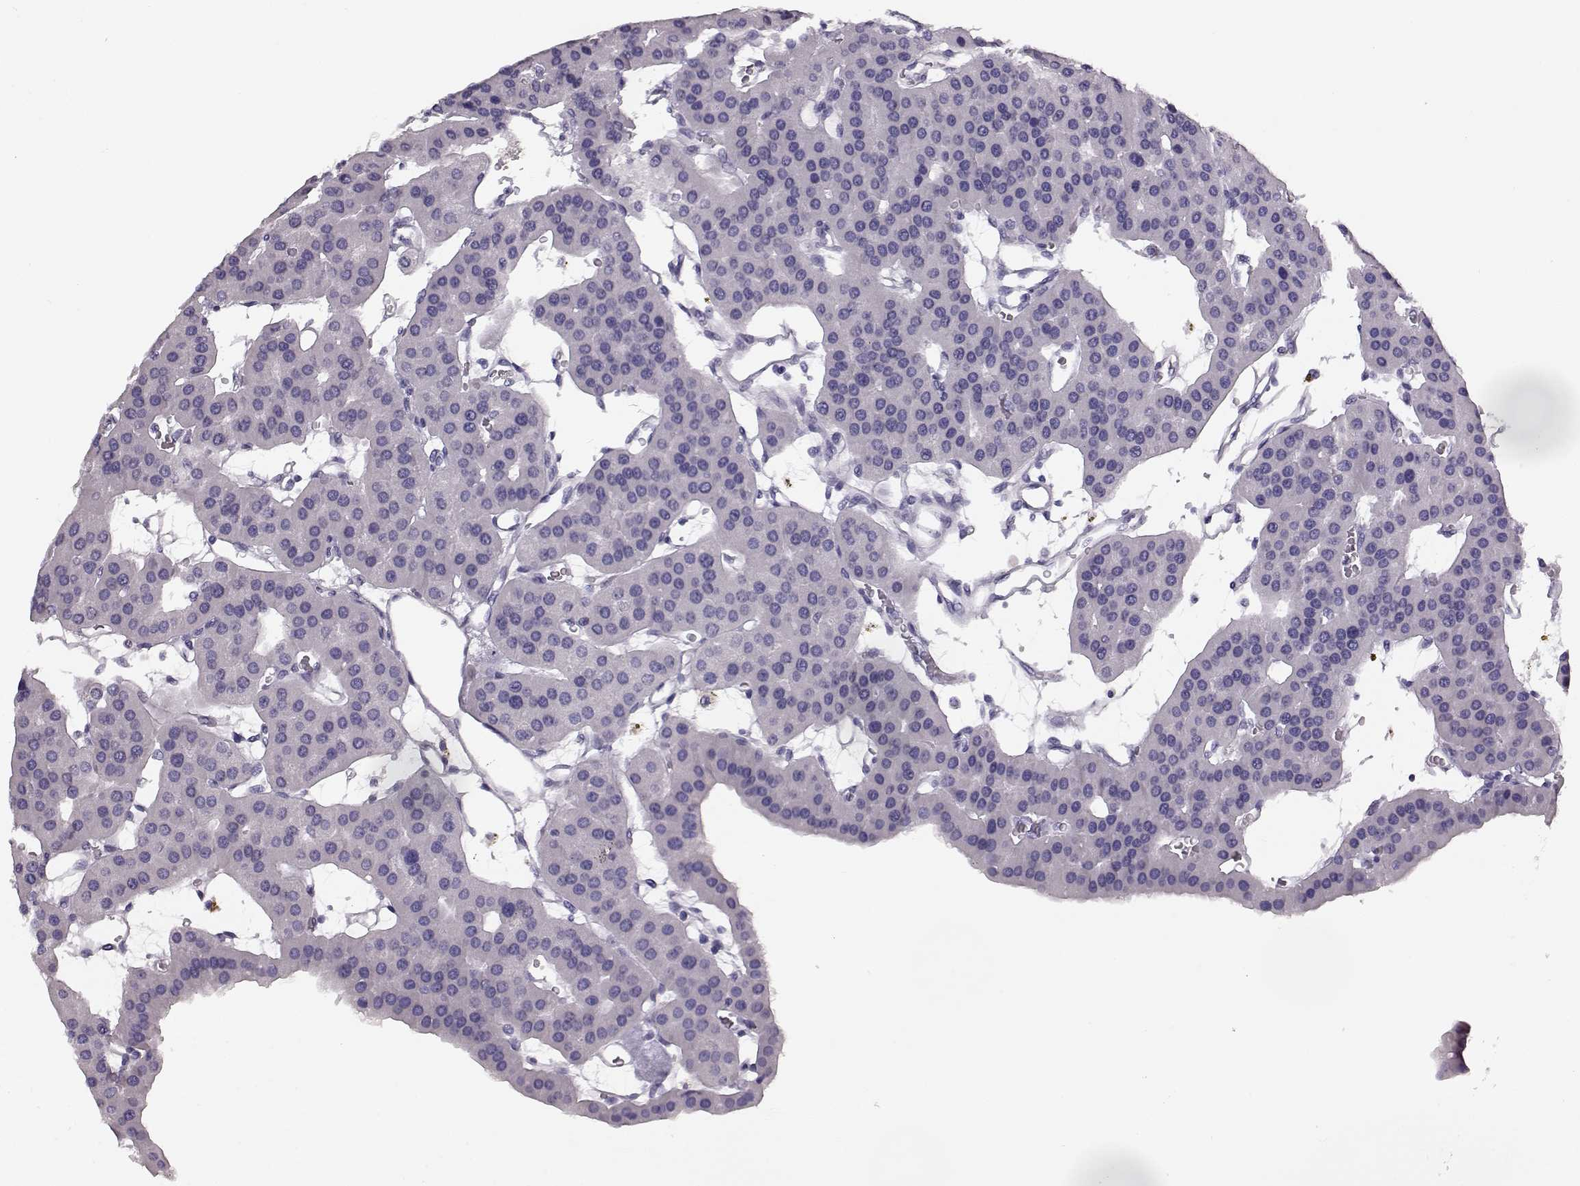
{"staining": {"intensity": "negative", "quantity": "none", "location": "none"}, "tissue": "parathyroid gland", "cell_type": "Glandular cells", "image_type": "normal", "snomed": [{"axis": "morphology", "description": "Normal tissue, NOS"}, {"axis": "morphology", "description": "Adenoma, NOS"}, {"axis": "topography", "description": "Parathyroid gland"}], "caption": "This is an immunohistochemistry micrograph of normal parathyroid gland. There is no positivity in glandular cells.", "gene": "BFSP2", "patient": {"sex": "female", "age": 86}}